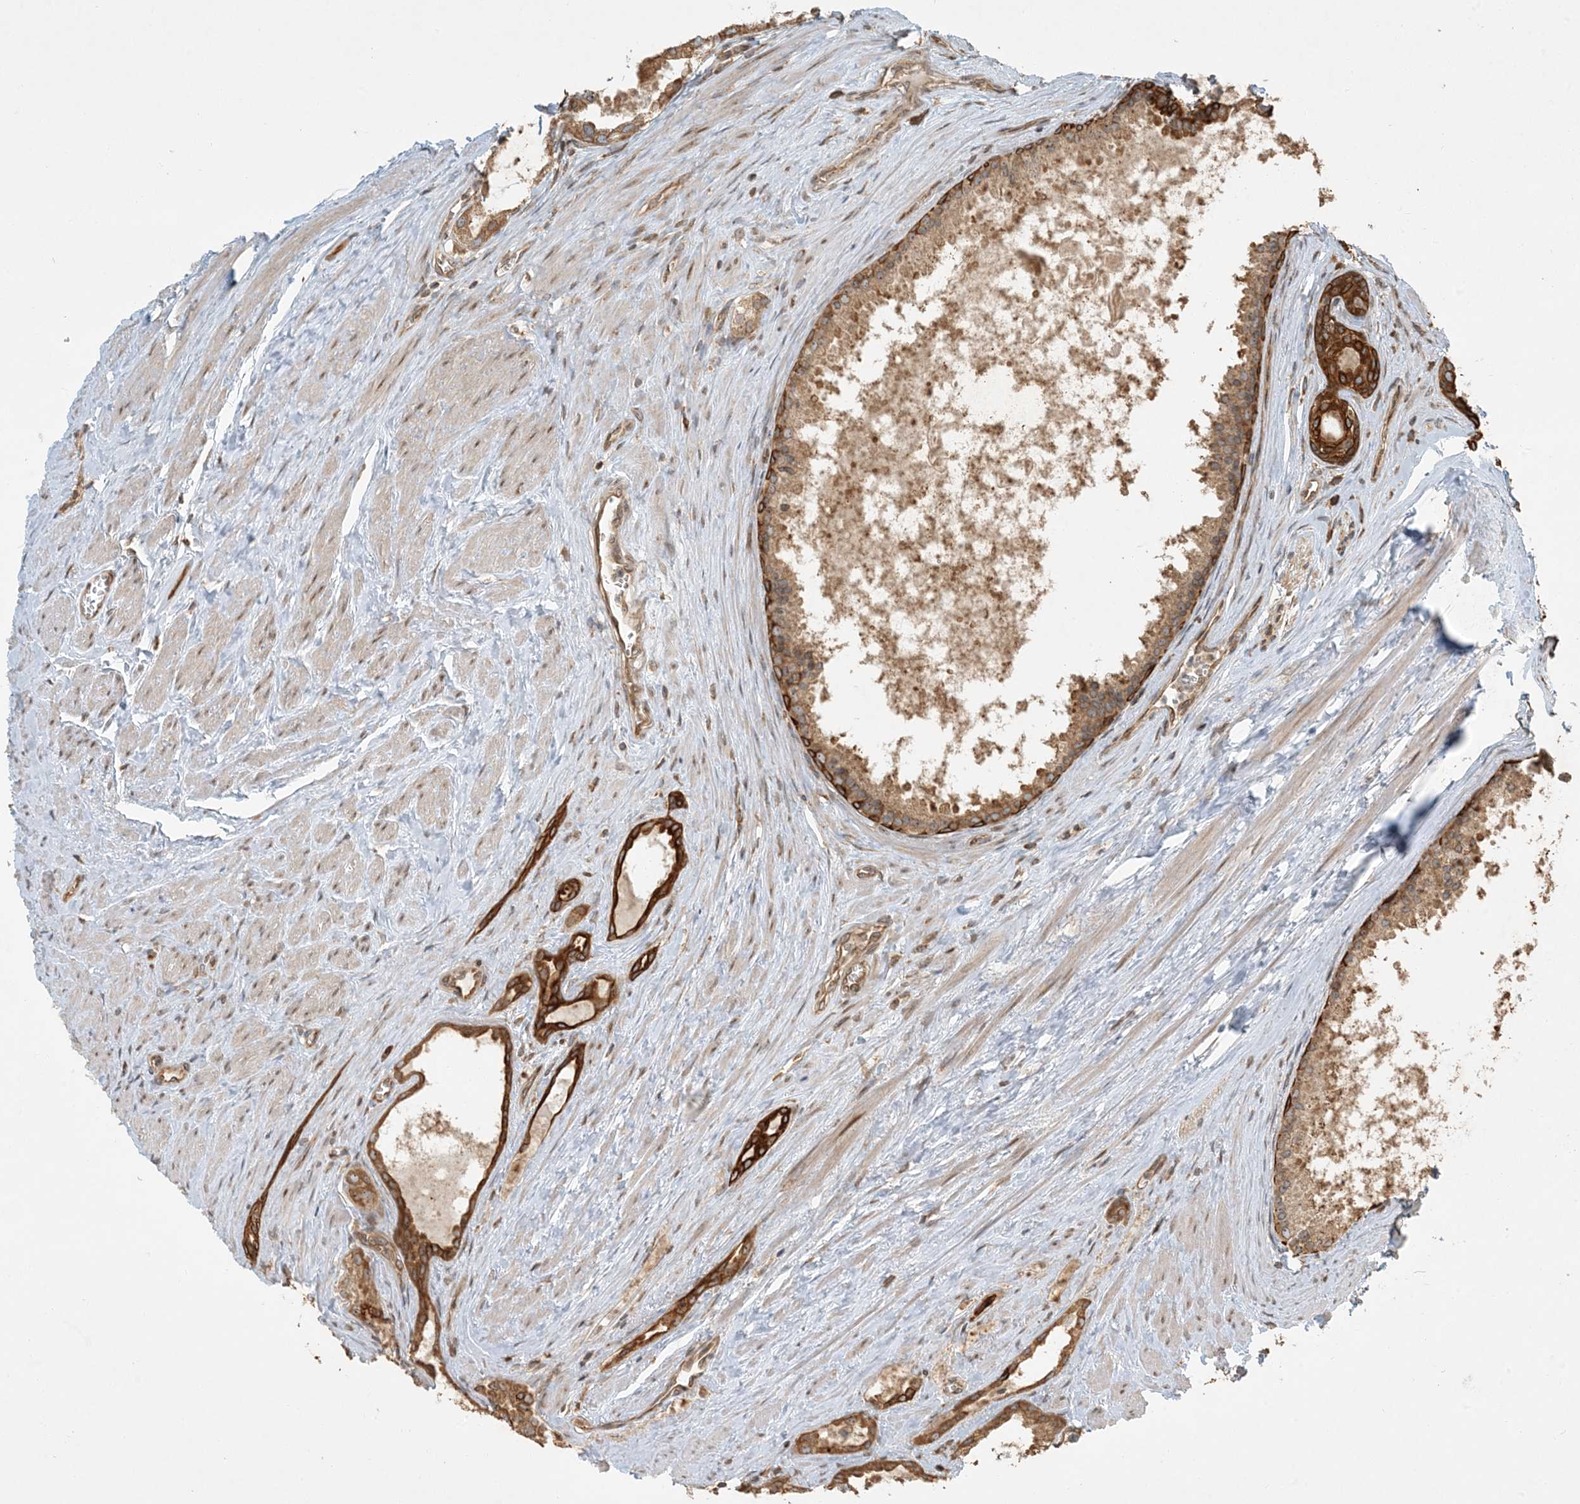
{"staining": {"intensity": "strong", "quantity": ">75%", "location": "cytoplasmic/membranous"}, "tissue": "prostate cancer", "cell_type": "Tumor cells", "image_type": "cancer", "snomed": [{"axis": "morphology", "description": "Adenocarcinoma, High grade"}, {"axis": "topography", "description": "Prostate"}], "caption": "High-grade adenocarcinoma (prostate) stained with IHC shows strong cytoplasmic/membranous staining in approximately >75% of tumor cells.", "gene": "COMMD8", "patient": {"sex": "male", "age": 68}}